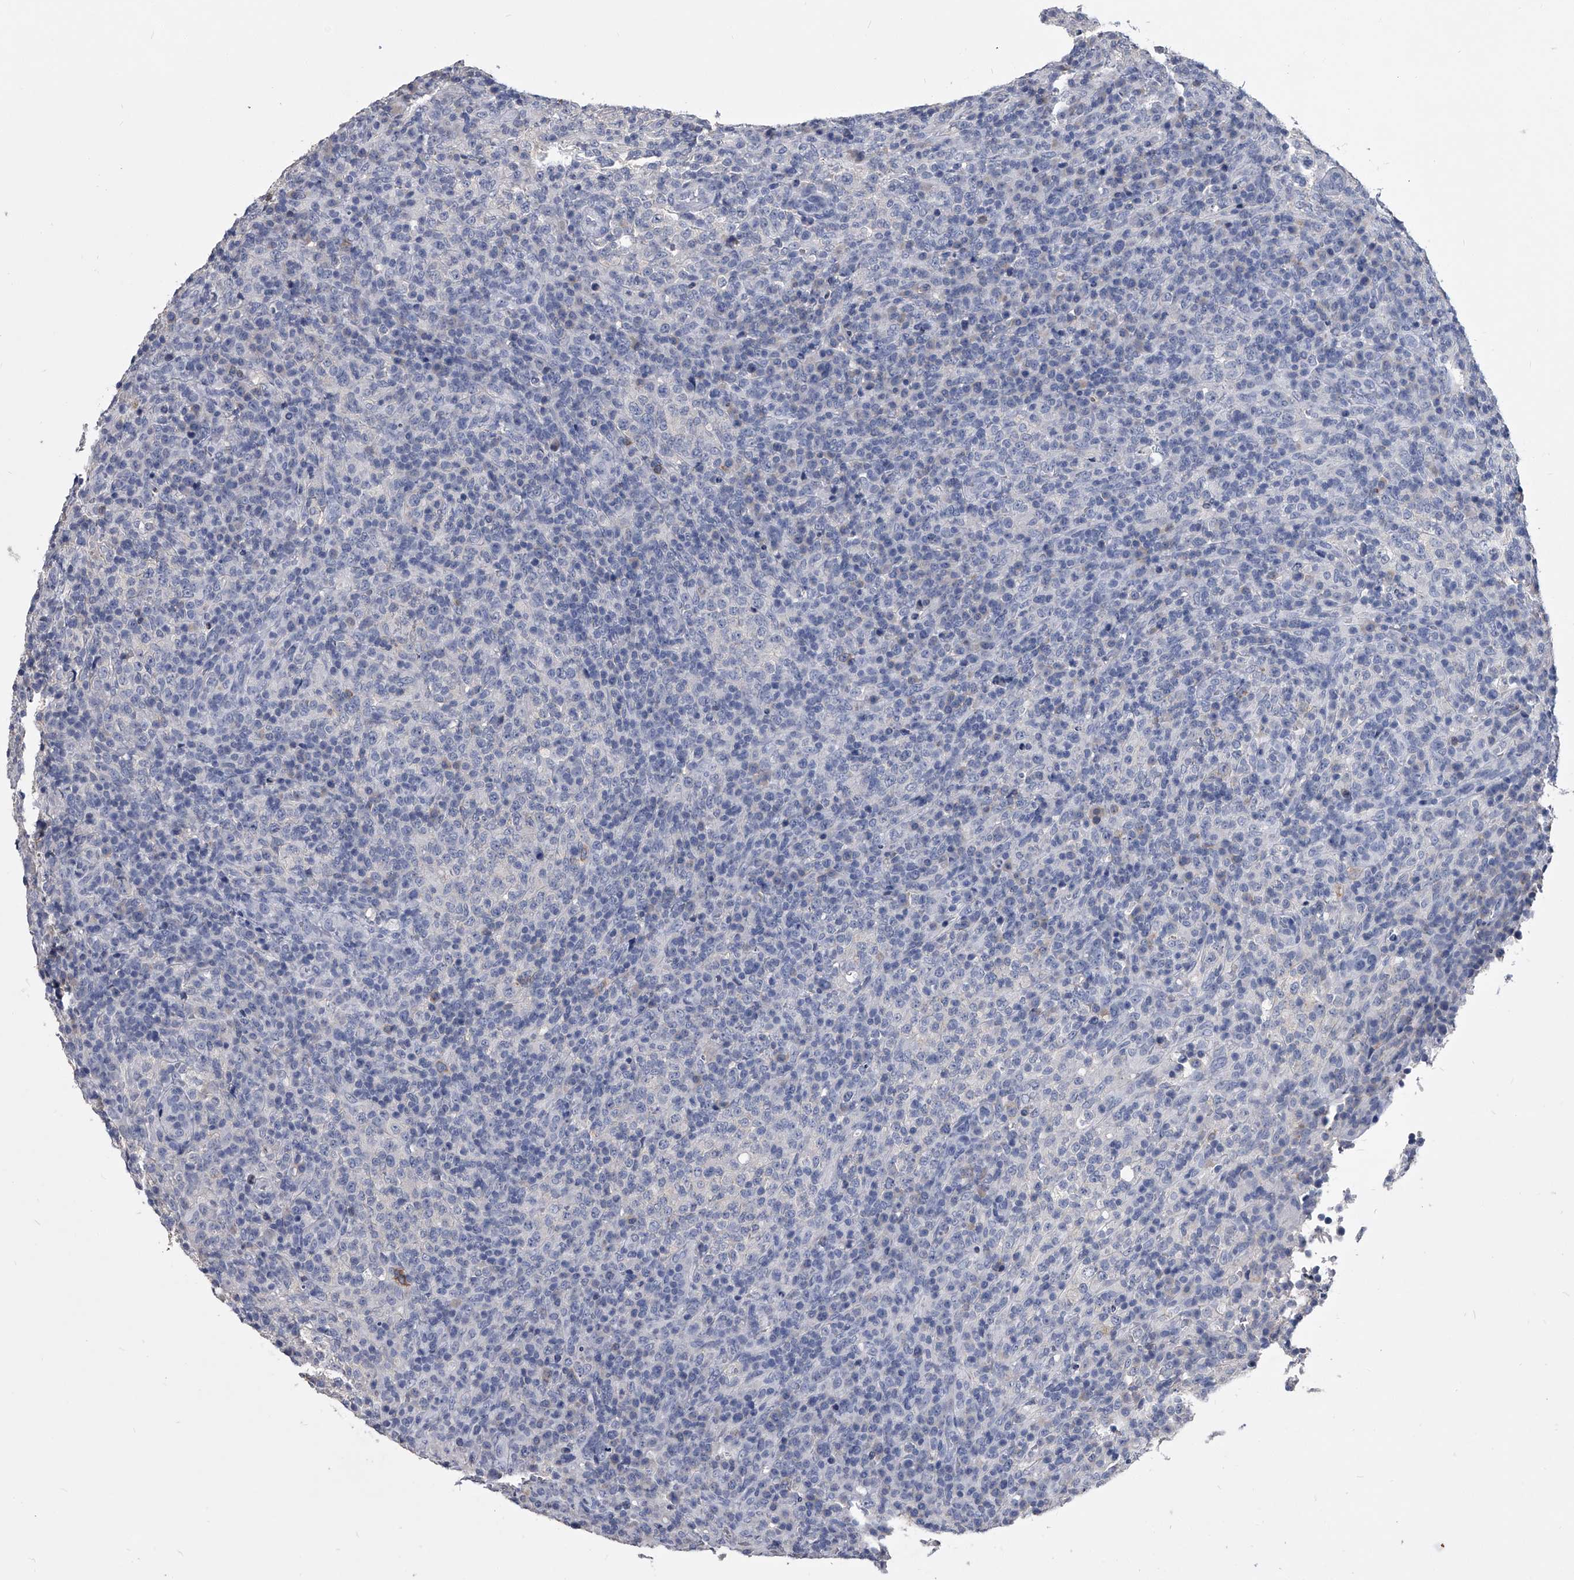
{"staining": {"intensity": "negative", "quantity": "none", "location": "none"}, "tissue": "lymphoma", "cell_type": "Tumor cells", "image_type": "cancer", "snomed": [{"axis": "morphology", "description": "Malignant lymphoma, non-Hodgkin's type, High grade"}, {"axis": "topography", "description": "Lymph node"}], "caption": "Immunohistochemistry of high-grade malignant lymphoma, non-Hodgkin's type reveals no expression in tumor cells.", "gene": "BCAS1", "patient": {"sex": "female", "age": 76}}